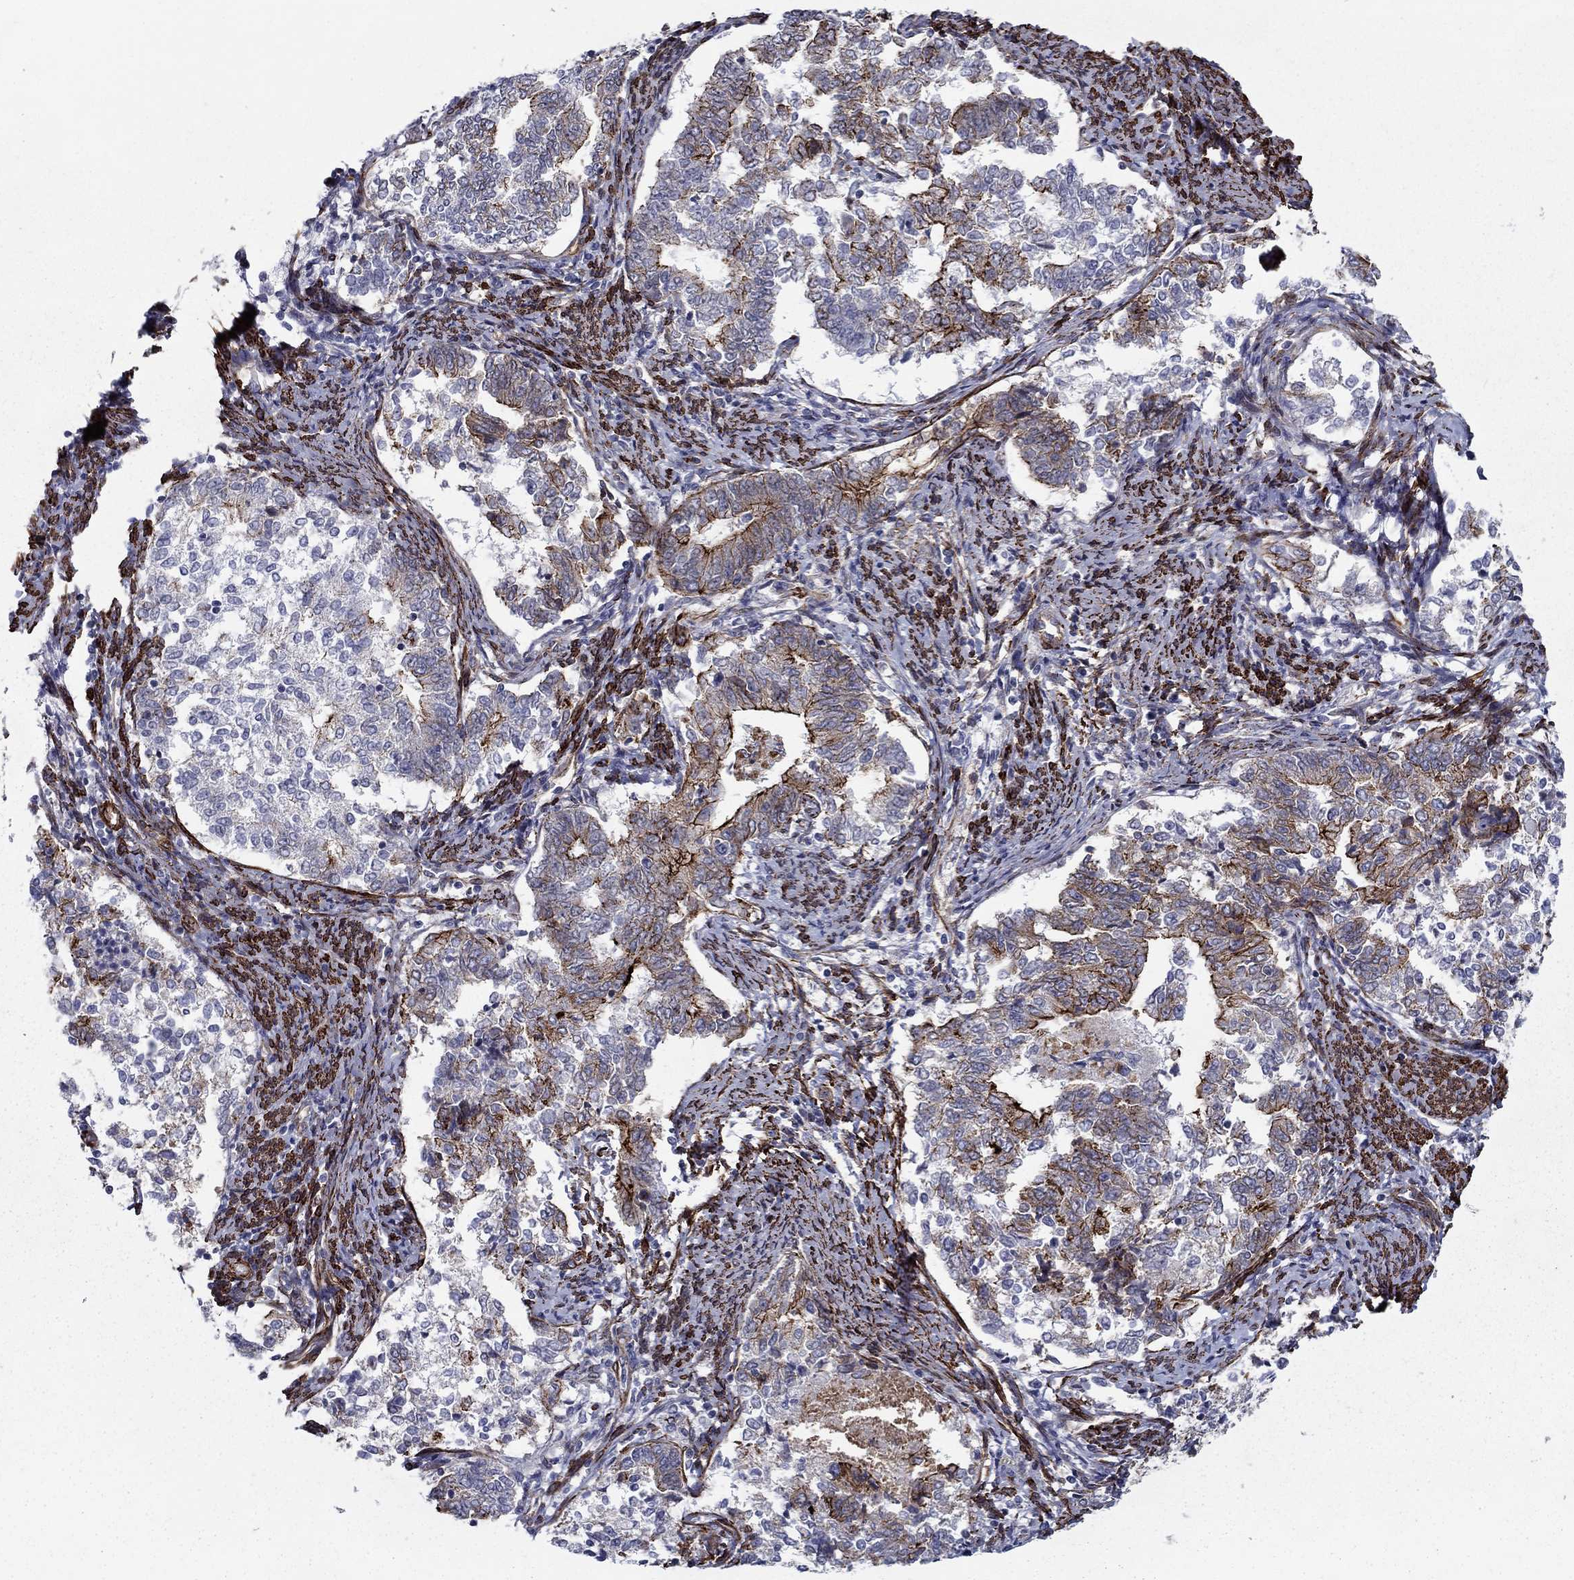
{"staining": {"intensity": "strong", "quantity": "25%-75%", "location": "cytoplasmic/membranous"}, "tissue": "endometrial cancer", "cell_type": "Tumor cells", "image_type": "cancer", "snomed": [{"axis": "morphology", "description": "Adenocarcinoma, NOS"}, {"axis": "topography", "description": "Endometrium"}], "caption": "IHC staining of endometrial cancer, which shows high levels of strong cytoplasmic/membranous staining in approximately 25%-75% of tumor cells indicating strong cytoplasmic/membranous protein staining. The staining was performed using DAB (3,3'-diaminobenzidine) (brown) for protein detection and nuclei were counterstained in hematoxylin (blue).", "gene": "KRBA1", "patient": {"sex": "female", "age": 65}}